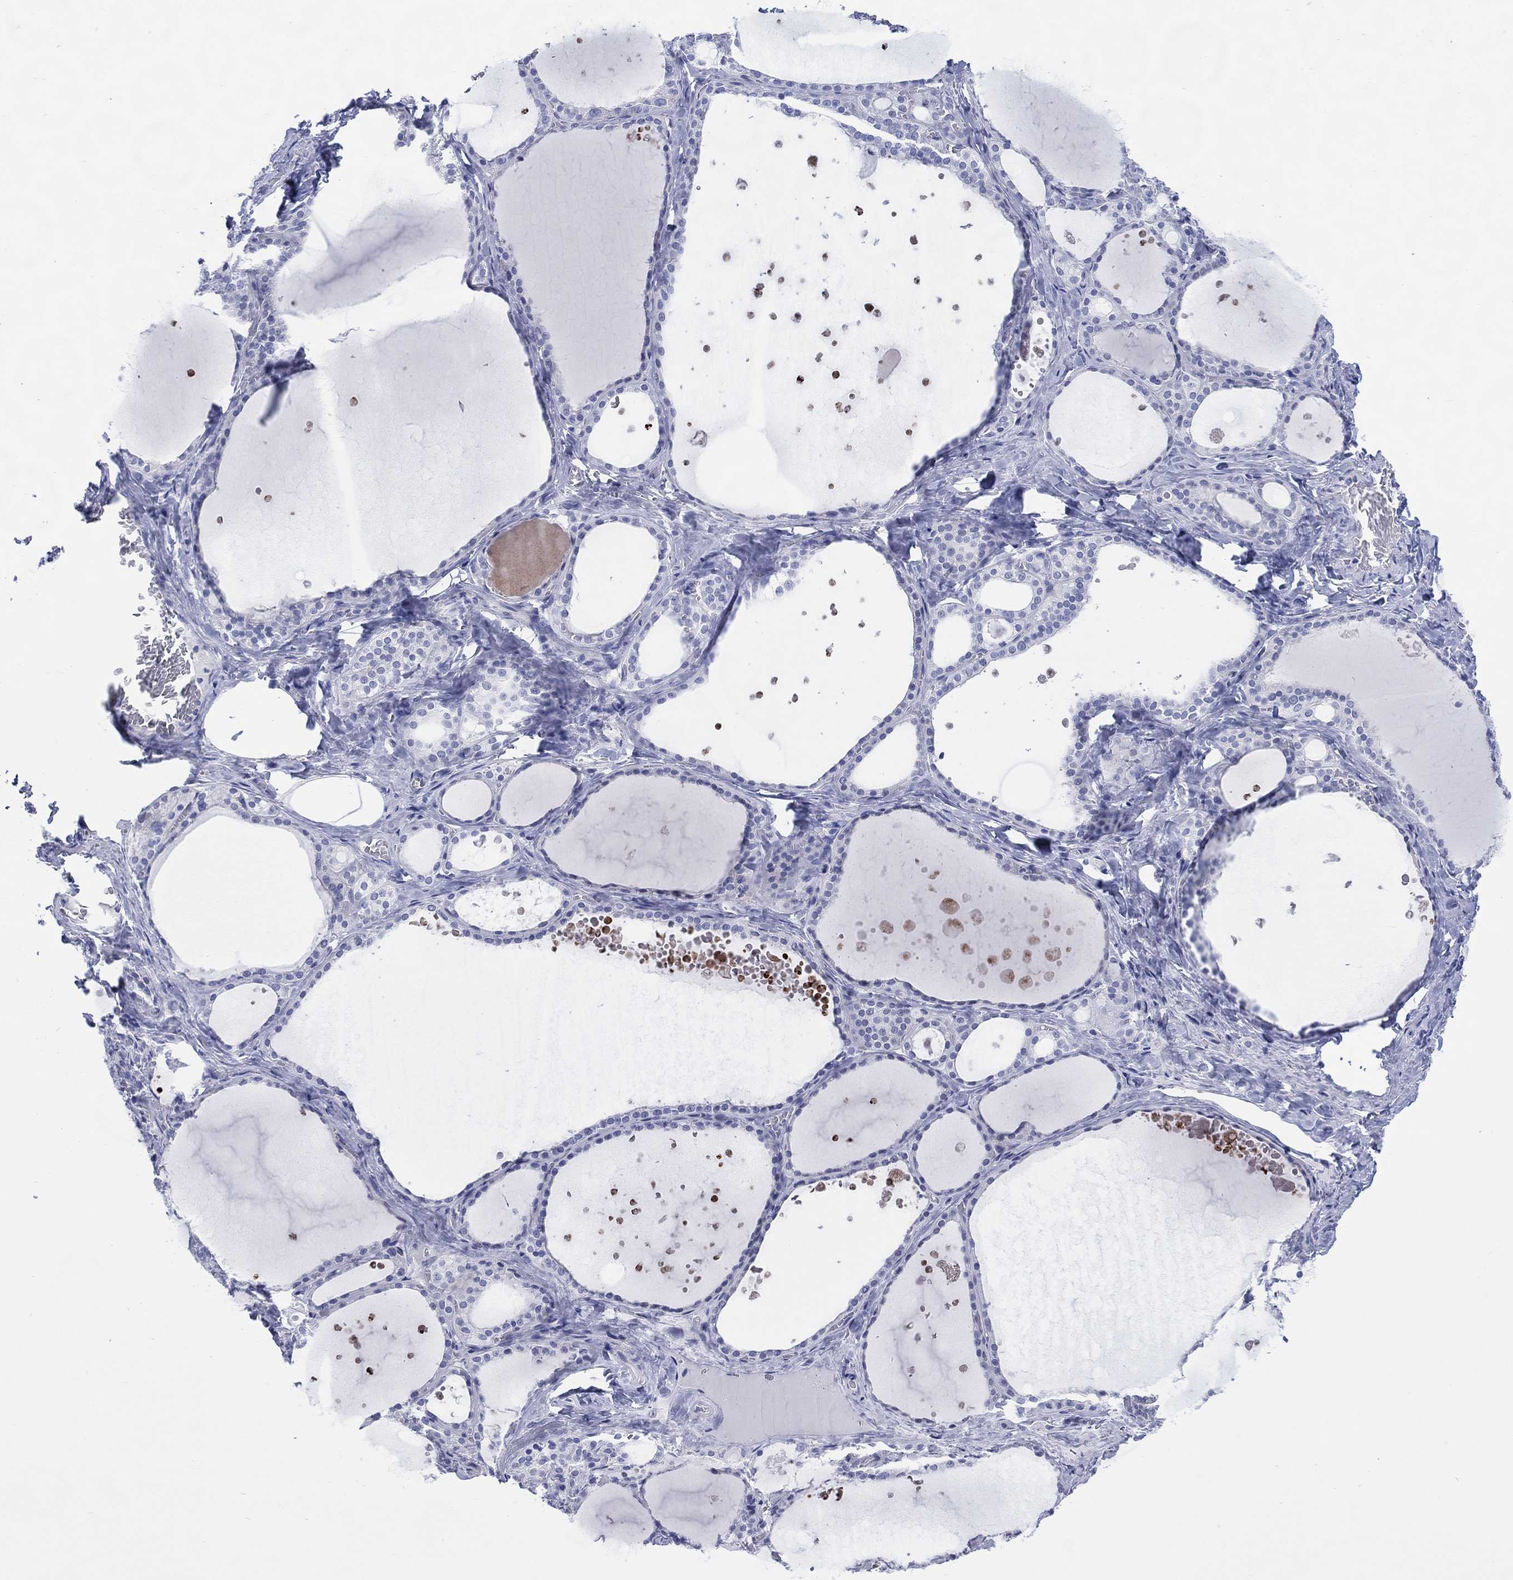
{"staining": {"intensity": "negative", "quantity": "none", "location": "none"}, "tissue": "thyroid gland", "cell_type": "Glandular cells", "image_type": "normal", "snomed": [{"axis": "morphology", "description": "Normal tissue, NOS"}, {"axis": "topography", "description": "Thyroid gland"}], "caption": "The histopathology image displays no significant positivity in glandular cells of thyroid gland. The staining was performed using DAB to visualize the protein expression in brown, while the nuclei were stained in blue with hematoxylin (Magnification: 20x).", "gene": "ENSG00000285953", "patient": {"sex": "male", "age": 63}}